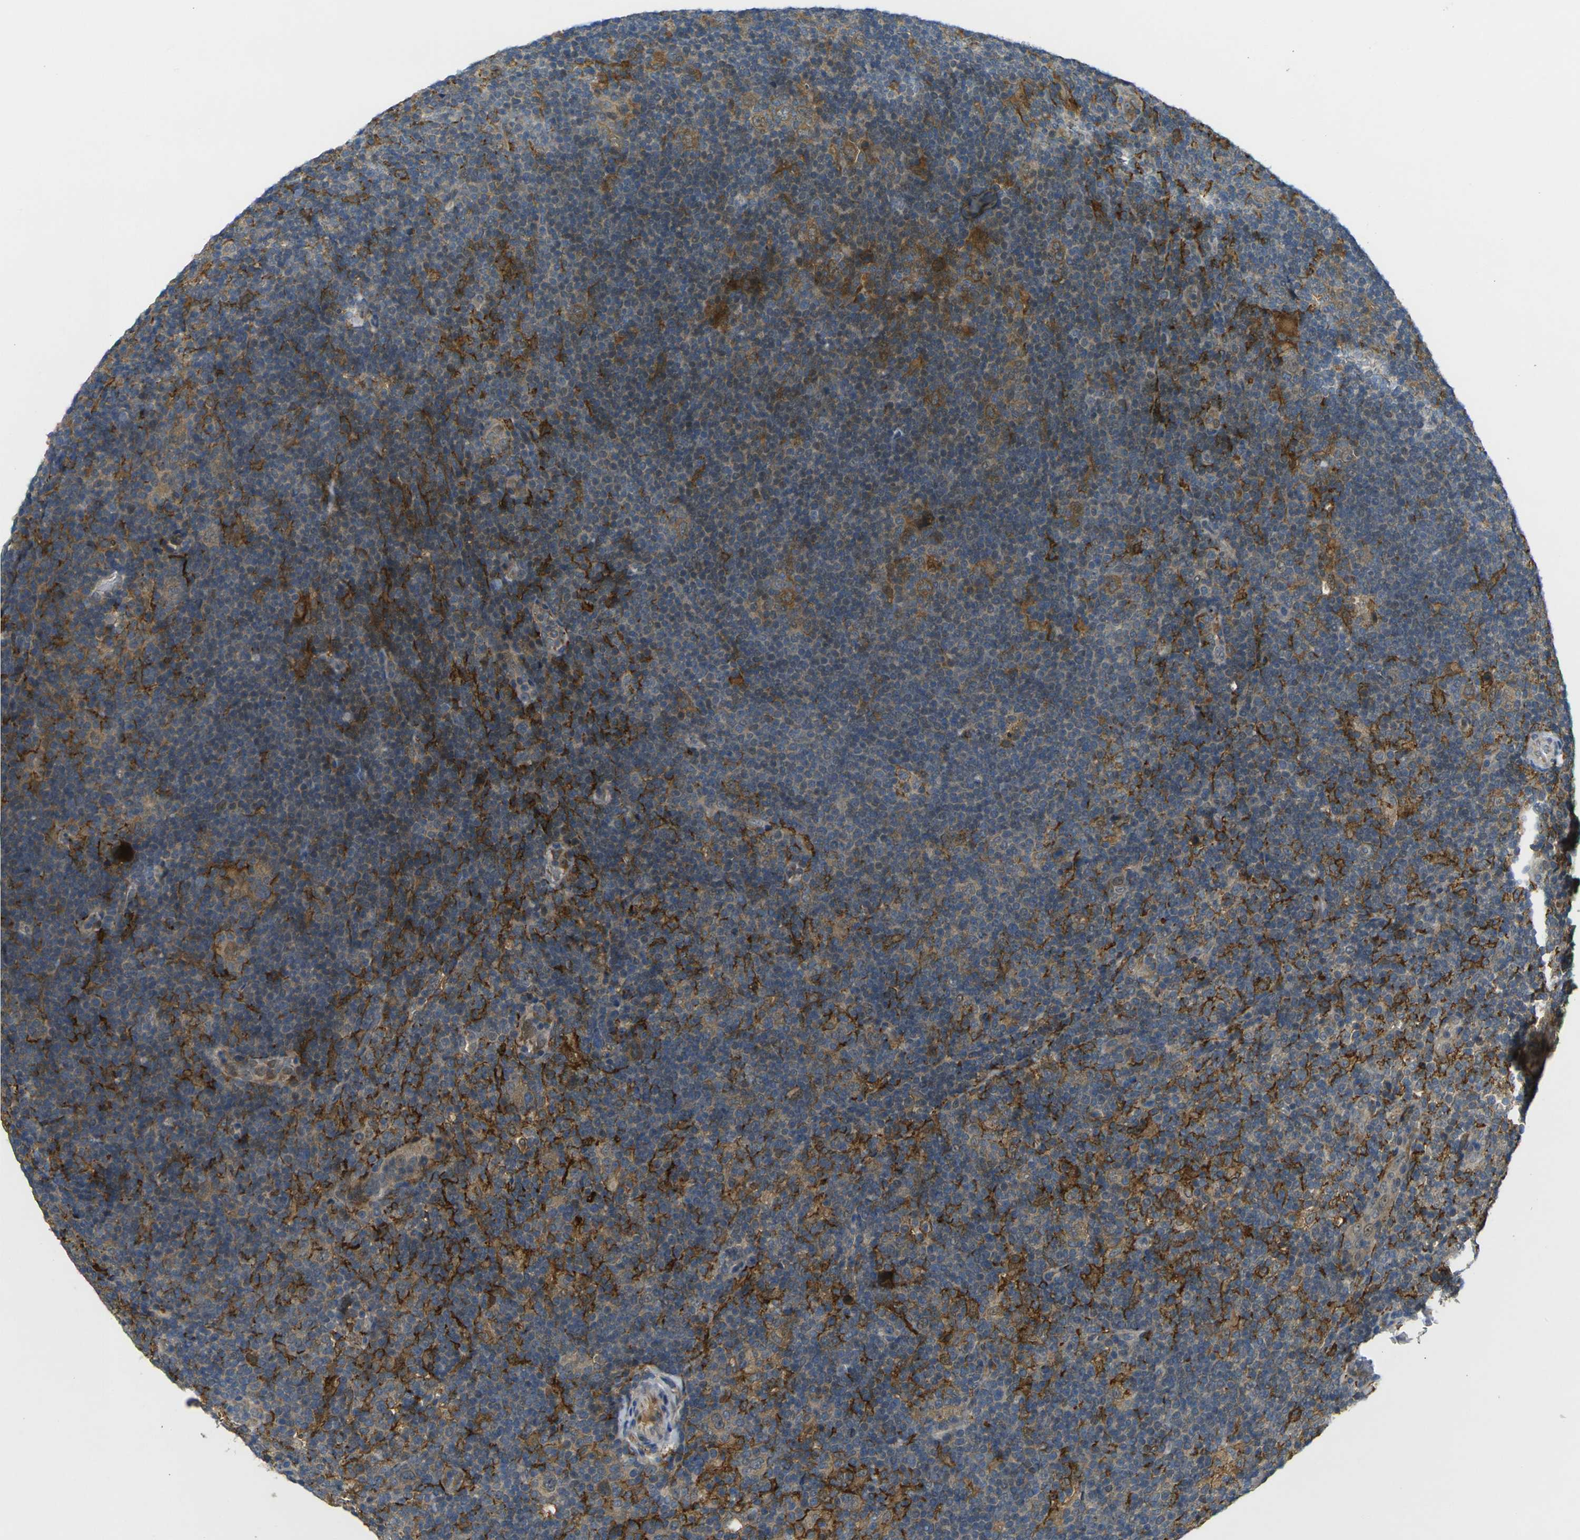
{"staining": {"intensity": "weak", "quantity": ">75%", "location": "cytoplasmic/membranous"}, "tissue": "lymphoma", "cell_type": "Tumor cells", "image_type": "cancer", "snomed": [{"axis": "morphology", "description": "Hodgkin's disease, NOS"}, {"axis": "topography", "description": "Lymph node"}], "caption": "Human Hodgkin's disease stained with a protein marker exhibits weak staining in tumor cells.", "gene": "PIGL", "patient": {"sex": "female", "age": 57}}